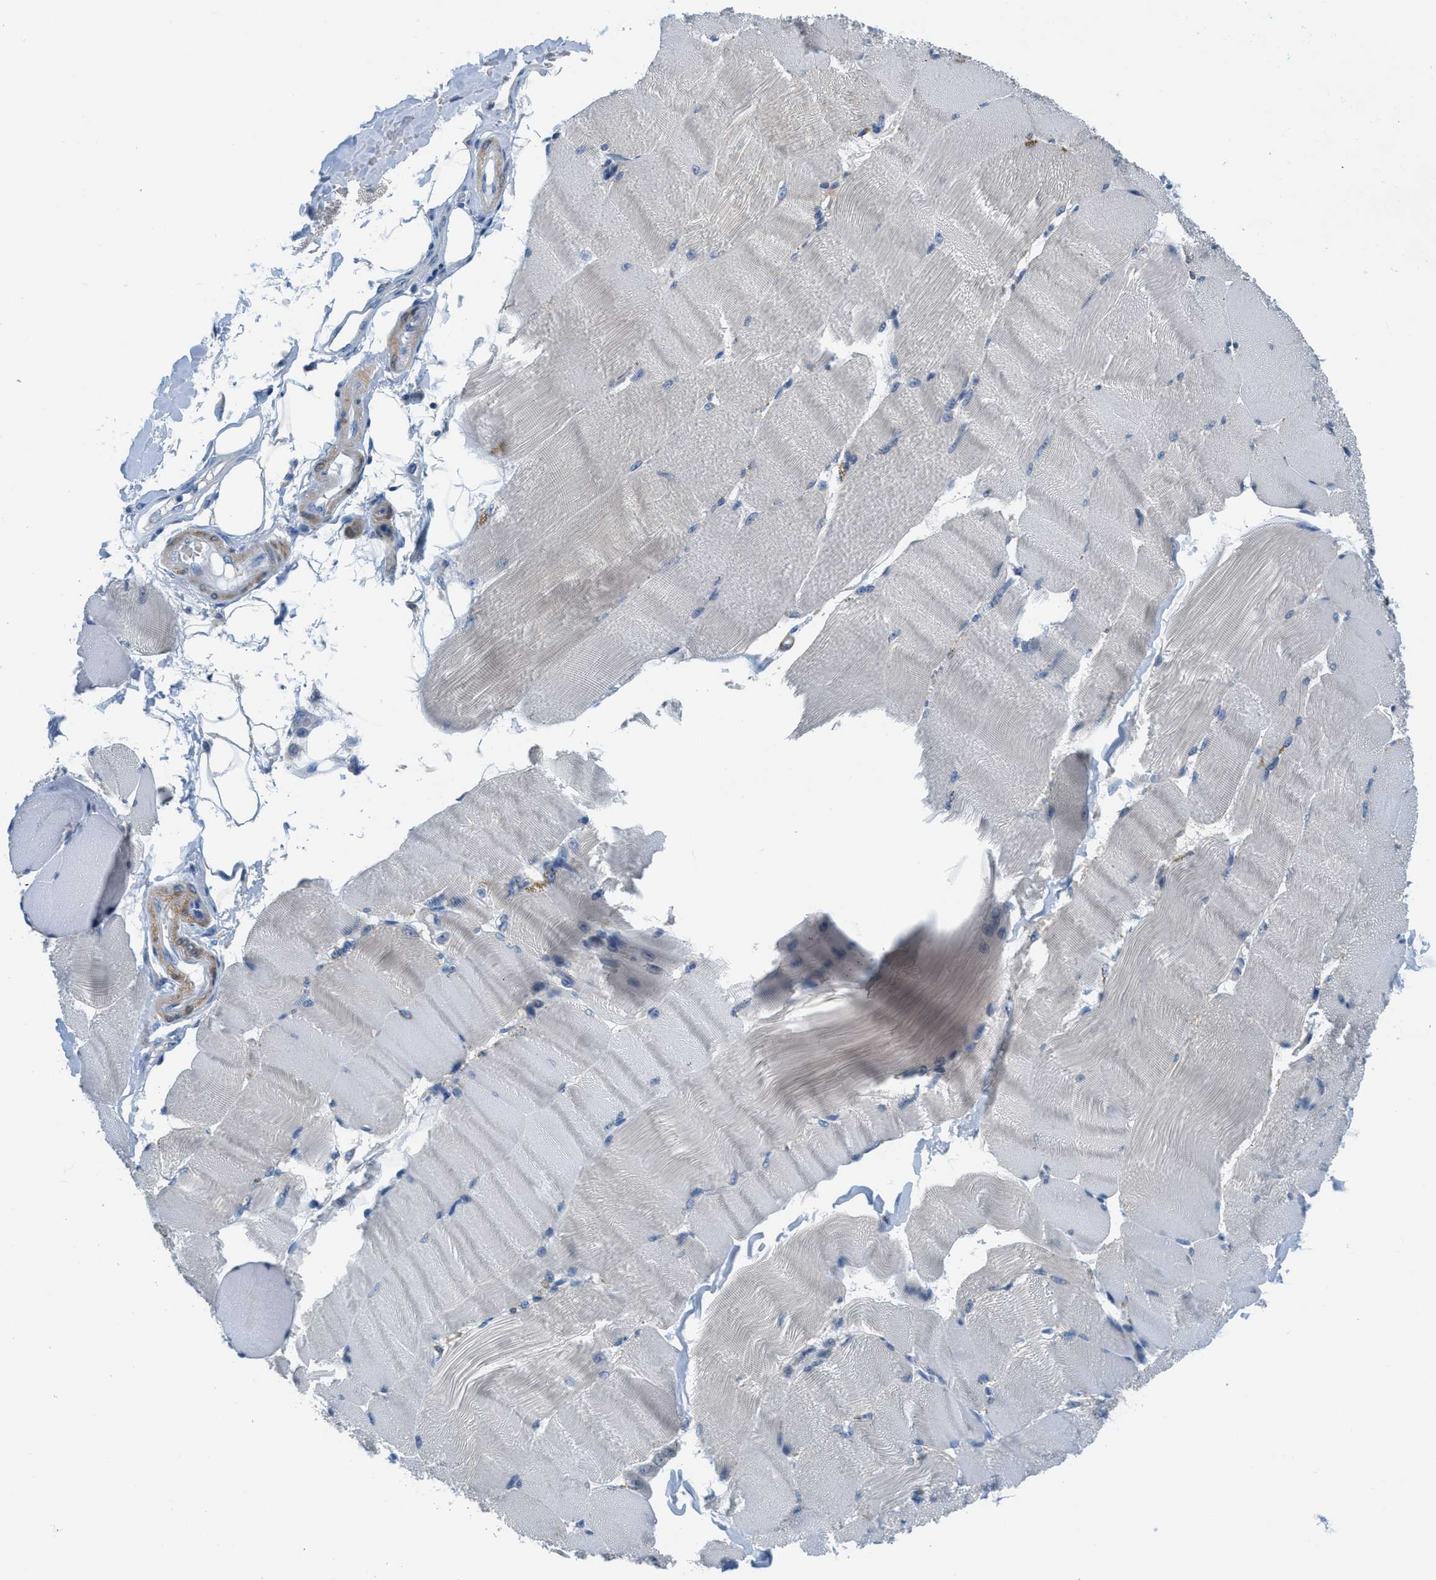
{"staining": {"intensity": "weak", "quantity": "<25%", "location": "cytoplasmic/membranous"}, "tissue": "skeletal muscle", "cell_type": "Myocytes", "image_type": "normal", "snomed": [{"axis": "morphology", "description": "Normal tissue, NOS"}, {"axis": "topography", "description": "Skin"}, {"axis": "topography", "description": "Skeletal muscle"}], "caption": "Normal skeletal muscle was stained to show a protein in brown. There is no significant positivity in myocytes.", "gene": "MAPRE2", "patient": {"sex": "male", "age": 83}}